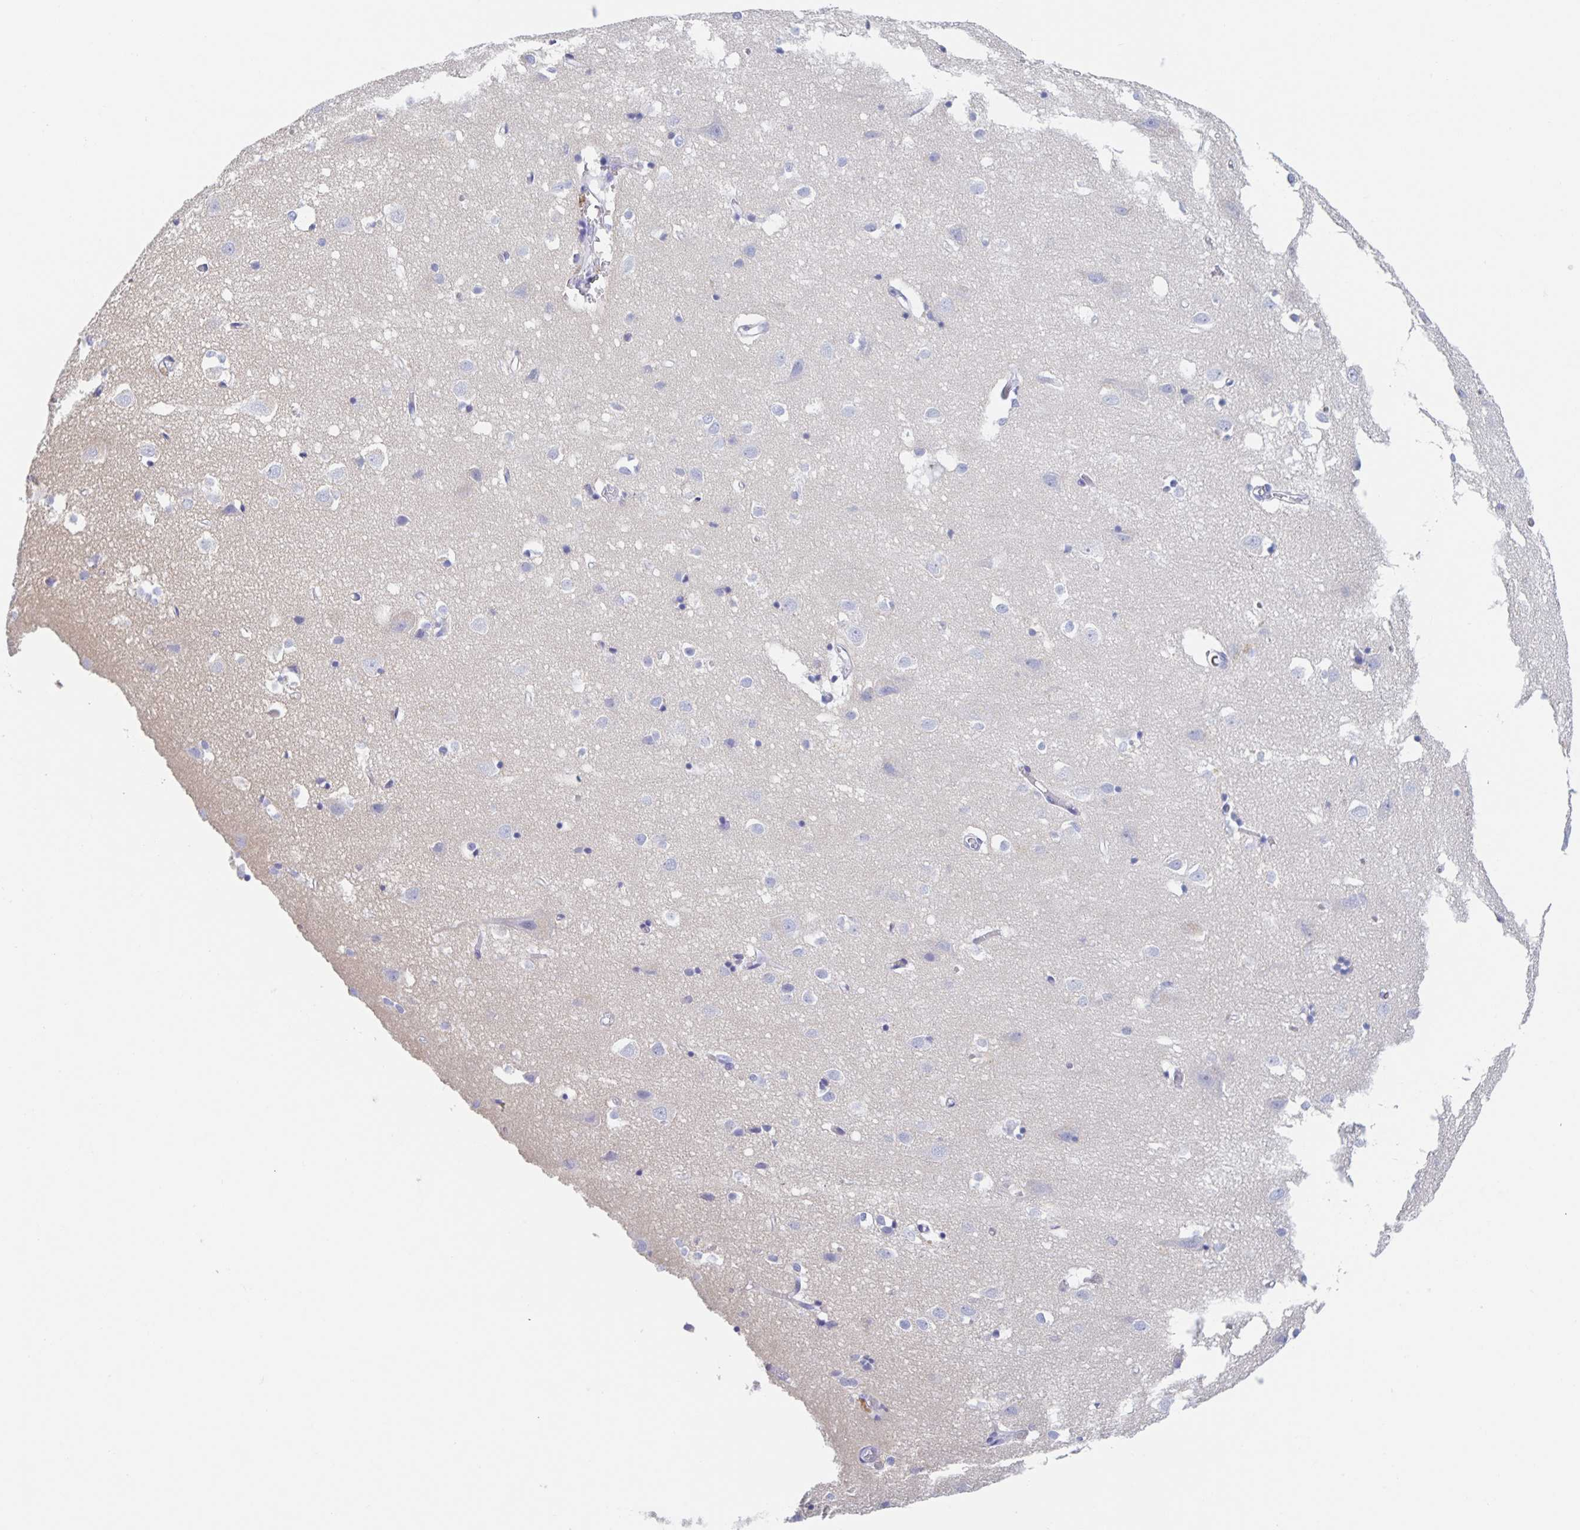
{"staining": {"intensity": "negative", "quantity": "none", "location": "none"}, "tissue": "cerebral cortex", "cell_type": "Endothelial cells", "image_type": "normal", "snomed": [{"axis": "morphology", "description": "Normal tissue, NOS"}, {"axis": "topography", "description": "Cerebral cortex"}], "caption": "Immunohistochemistry photomicrograph of unremarkable cerebral cortex: human cerebral cortex stained with DAB (3,3'-diaminobenzidine) shows no significant protein staining in endothelial cells.", "gene": "DMBT1", "patient": {"sex": "male", "age": 70}}